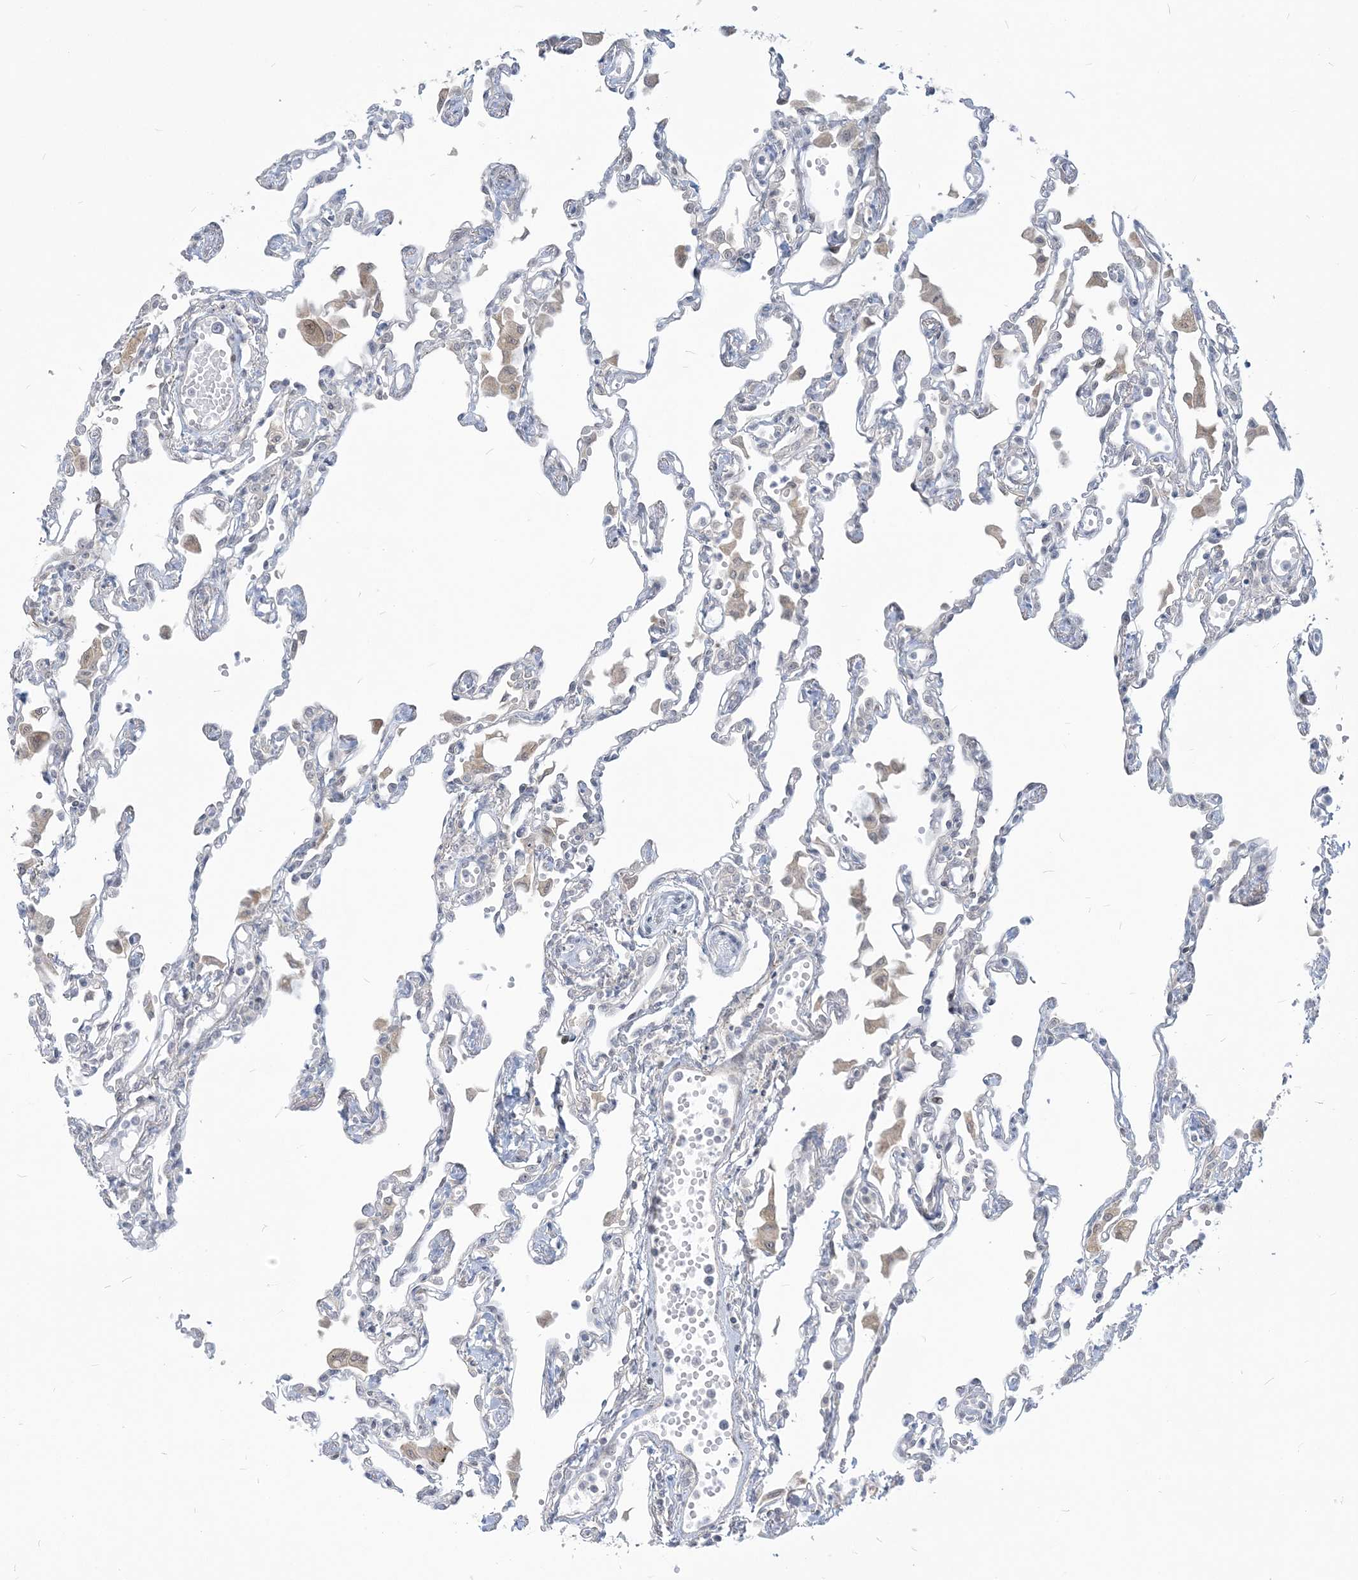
{"staining": {"intensity": "negative", "quantity": "none", "location": "none"}, "tissue": "lung", "cell_type": "Alveolar cells", "image_type": "normal", "snomed": [{"axis": "morphology", "description": "Normal tissue, NOS"}, {"axis": "topography", "description": "Bronchus"}, {"axis": "topography", "description": "Lung"}], "caption": "IHC histopathology image of unremarkable human lung stained for a protein (brown), which reveals no expression in alveolar cells. The staining was performed using DAB to visualize the protein expression in brown, while the nuclei were stained in blue with hematoxylin (Magnification: 20x).", "gene": "SDAD1", "patient": {"sex": "female", "age": 49}}